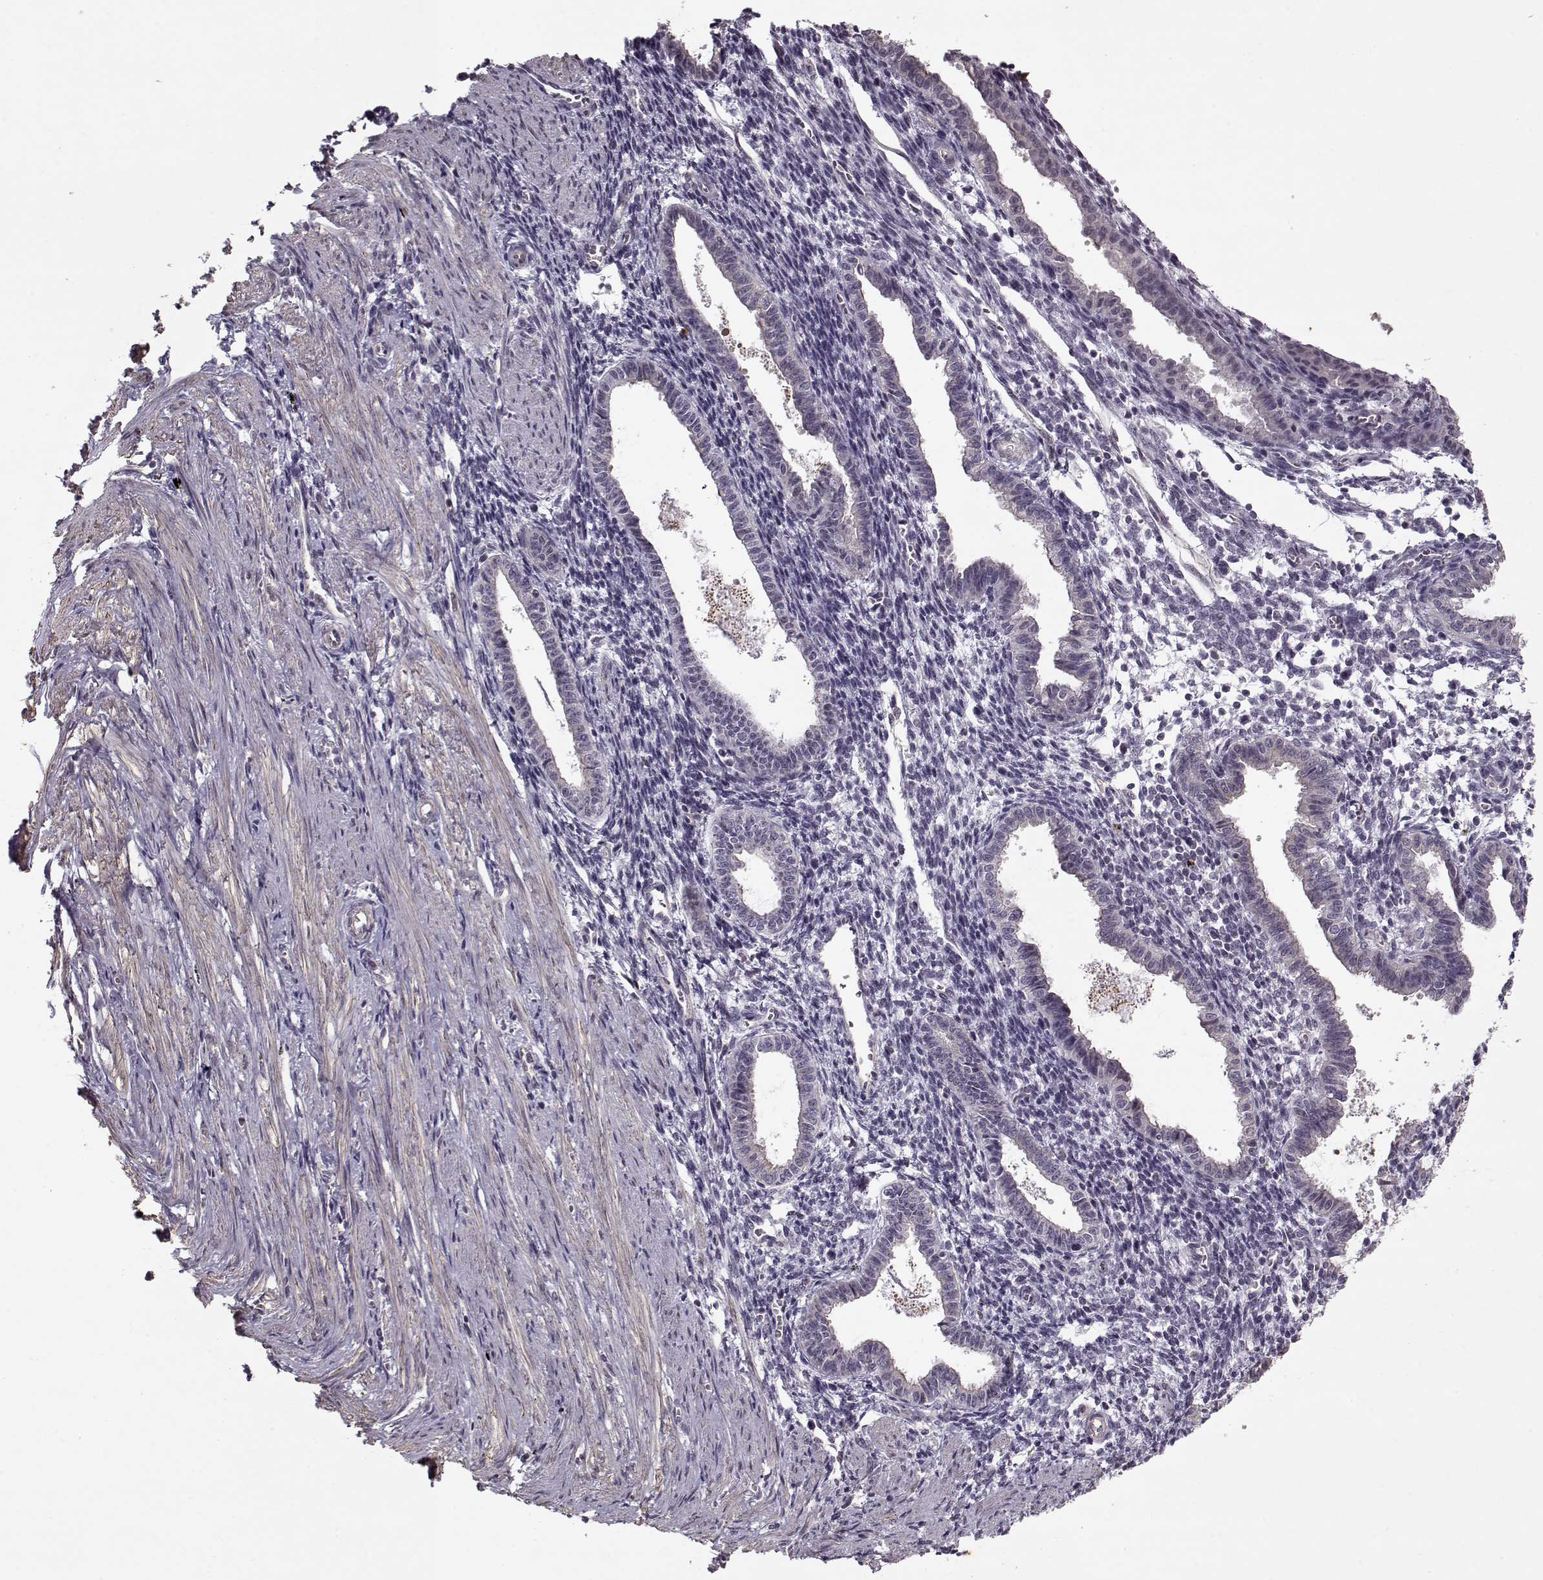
{"staining": {"intensity": "negative", "quantity": "none", "location": "none"}, "tissue": "endometrium", "cell_type": "Cells in endometrial stroma", "image_type": "normal", "snomed": [{"axis": "morphology", "description": "Normal tissue, NOS"}, {"axis": "topography", "description": "Endometrium"}], "caption": "A photomicrograph of human endometrium is negative for staining in cells in endometrial stroma. (DAB immunohistochemistry (IHC) visualized using brightfield microscopy, high magnification).", "gene": "KRT9", "patient": {"sex": "female", "age": 37}}